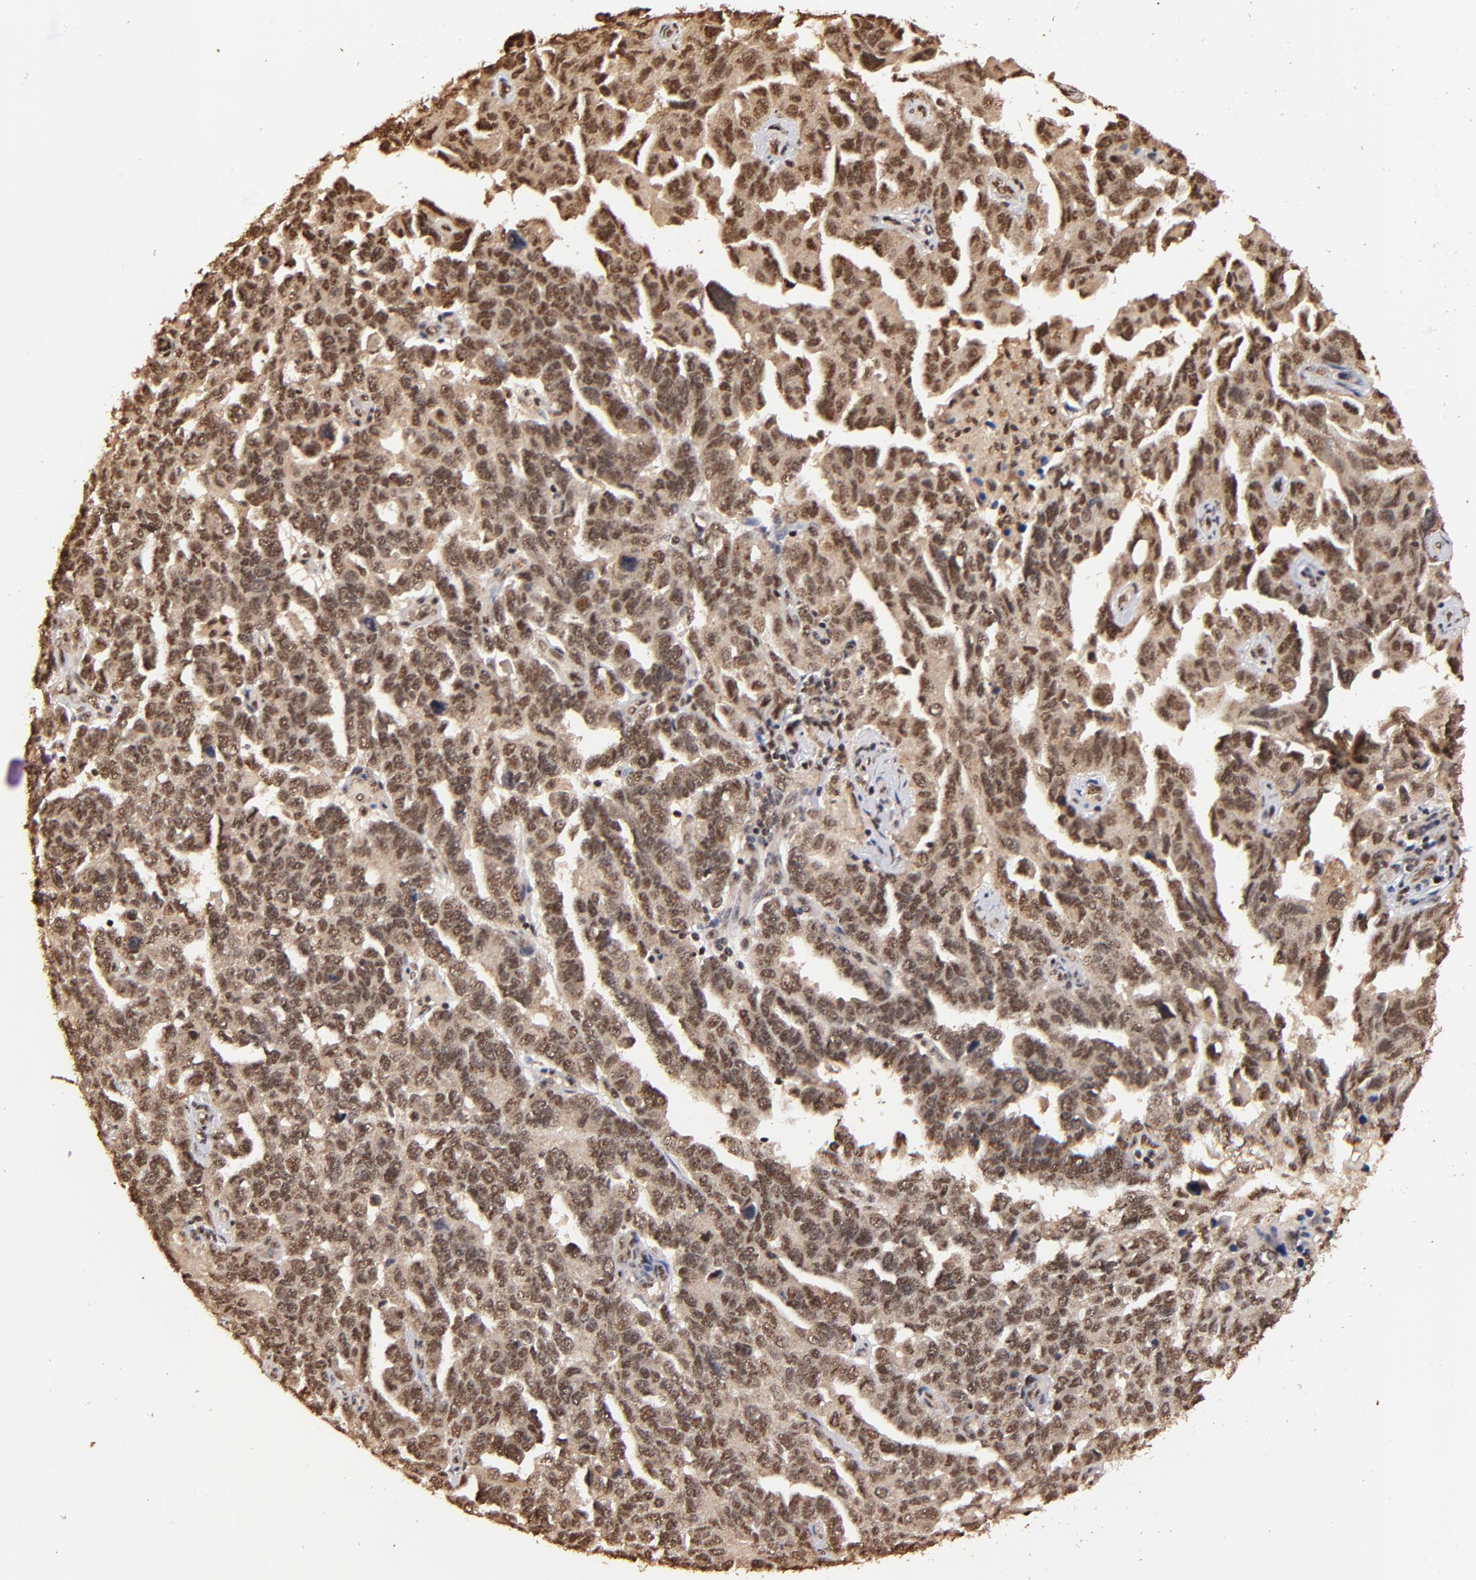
{"staining": {"intensity": "strong", "quantity": ">75%", "location": "cytoplasmic/membranous,nuclear"}, "tissue": "ovarian cancer", "cell_type": "Tumor cells", "image_type": "cancer", "snomed": [{"axis": "morphology", "description": "Cystadenocarcinoma, serous, NOS"}, {"axis": "topography", "description": "Ovary"}], "caption": "Immunohistochemical staining of human ovarian cancer (serous cystadenocarcinoma) displays high levels of strong cytoplasmic/membranous and nuclear protein positivity in about >75% of tumor cells. The staining was performed using DAB to visualize the protein expression in brown, while the nuclei were stained in blue with hematoxylin (Magnification: 20x).", "gene": "MED12", "patient": {"sex": "female", "age": 64}}